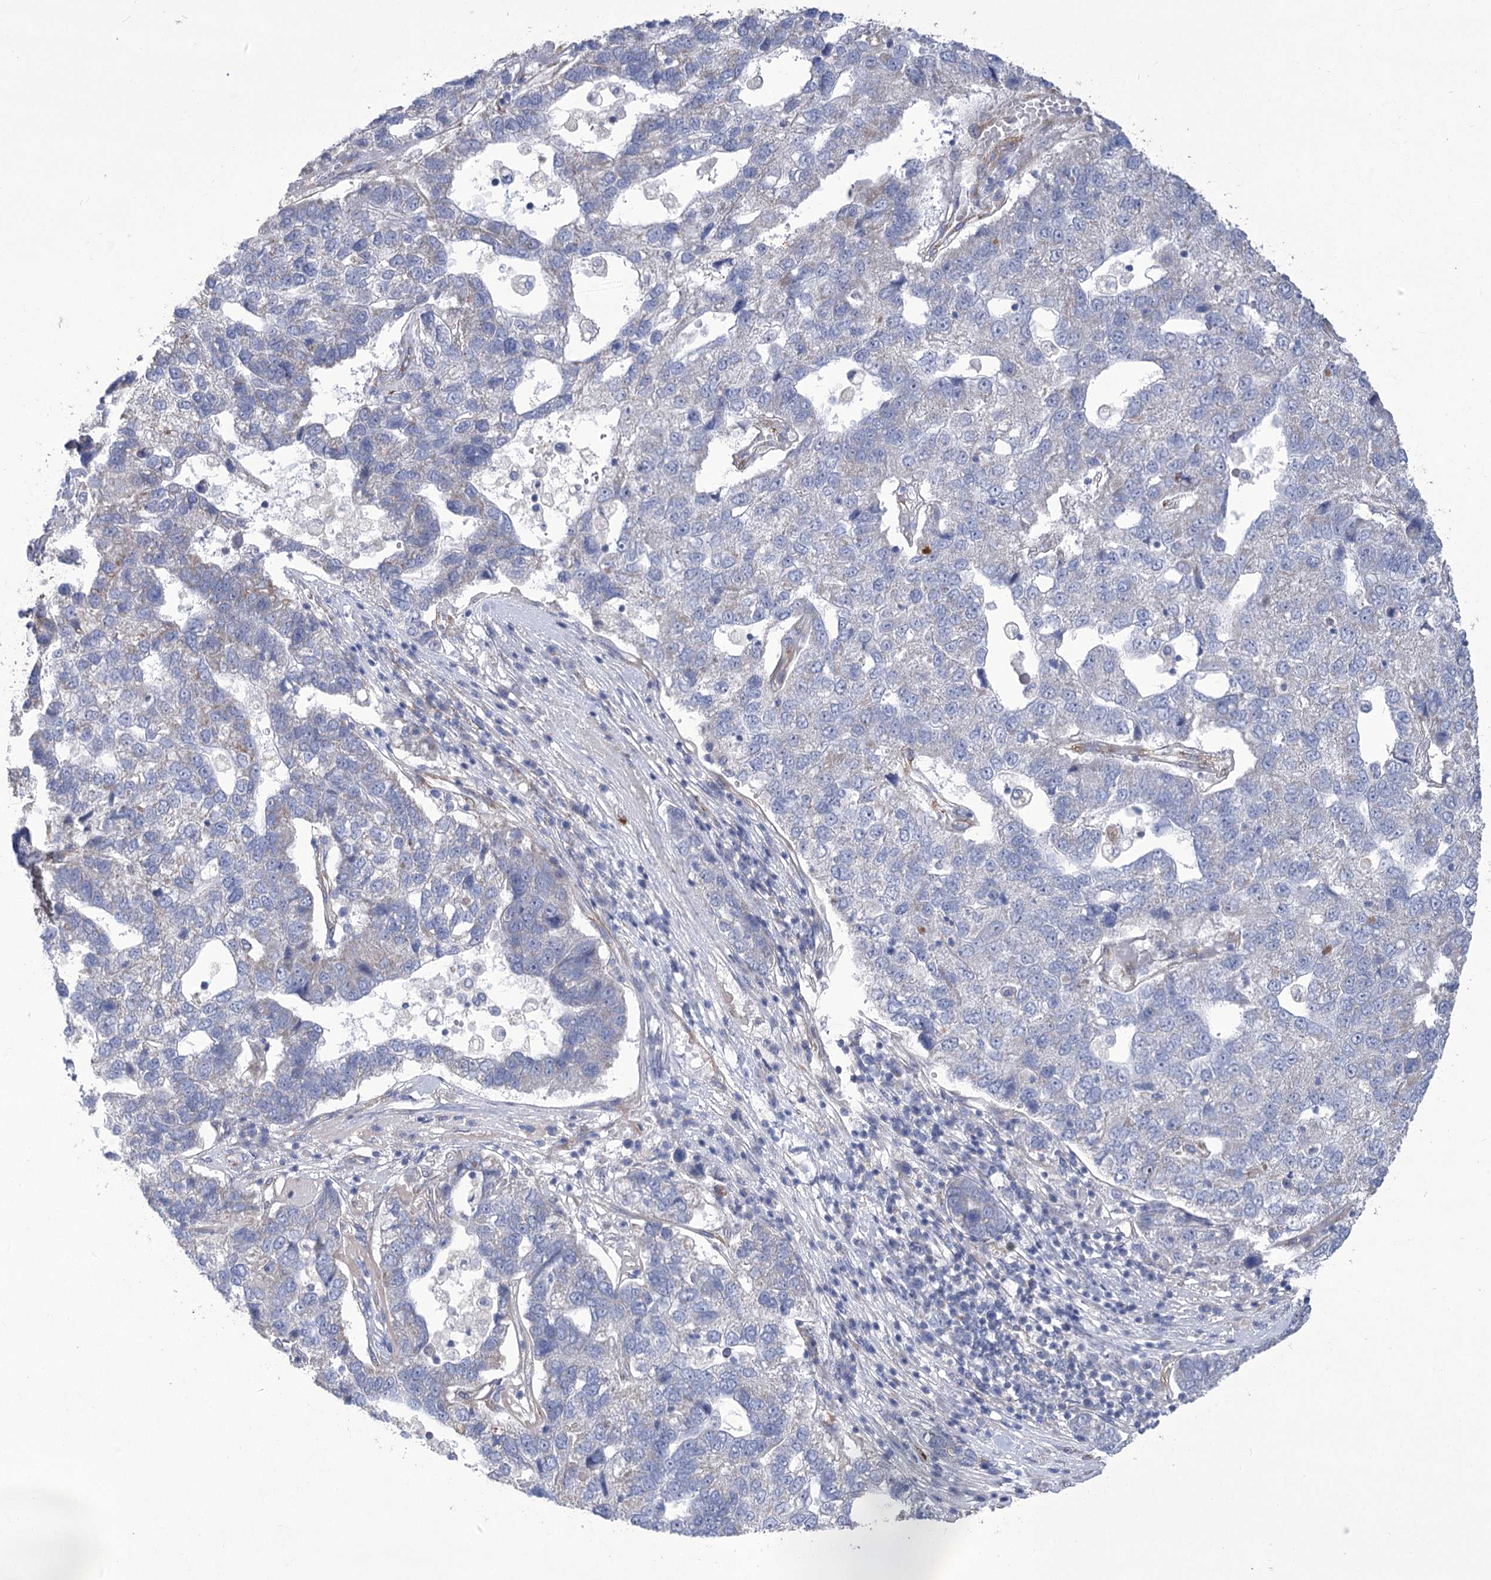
{"staining": {"intensity": "negative", "quantity": "none", "location": "none"}, "tissue": "pancreatic cancer", "cell_type": "Tumor cells", "image_type": "cancer", "snomed": [{"axis": "morphology", "description": "Adenocarcinoma, NOS"}, {"axis": "topography", "description": "Pancreas"}], "caption": "Immunohistochemical staining of pancreatic cancer demonstrates no significant expression in tumor cells.", "gene": "ANGPTL3", "patient": {"sex": "female", "age": 61}}